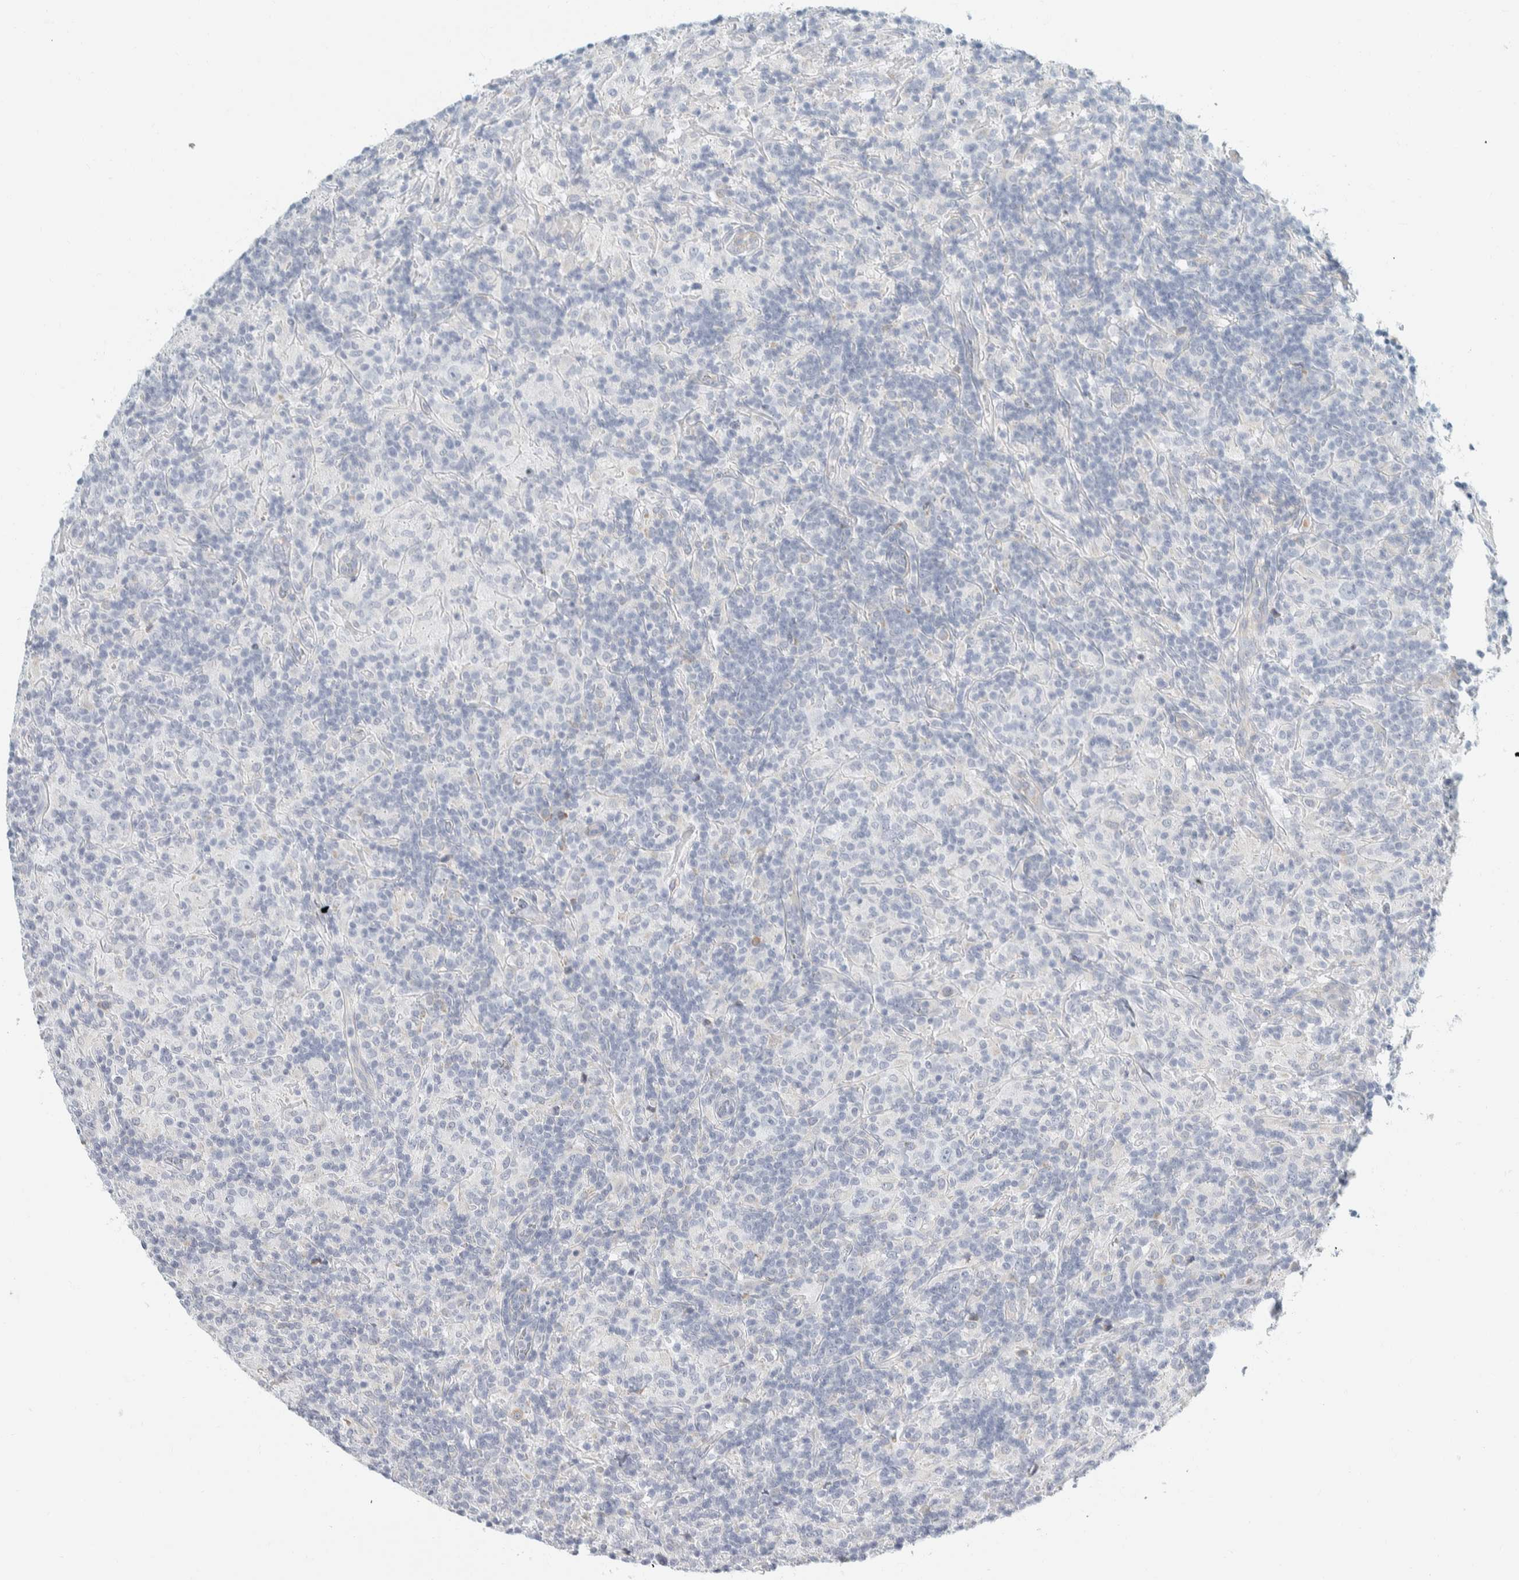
{"staining": {"intensity": "negative", "quantity": "none", "location": "none"}, "tissue": "lymphoma", "cell_type": "Tumor cells", "image_type": "cancer", "snomed": [{"axis": "morphology", "description": "Hodgkin's disease, NOS"}, {"axis": "topography", "description": "Lymph node"}], "caption": "An image of lymphoma stained for a protein demonstrates no brown staining in tumor cells.", "gene": "ARHGAP27", "patient": {"sex": "male", "age": 70}}